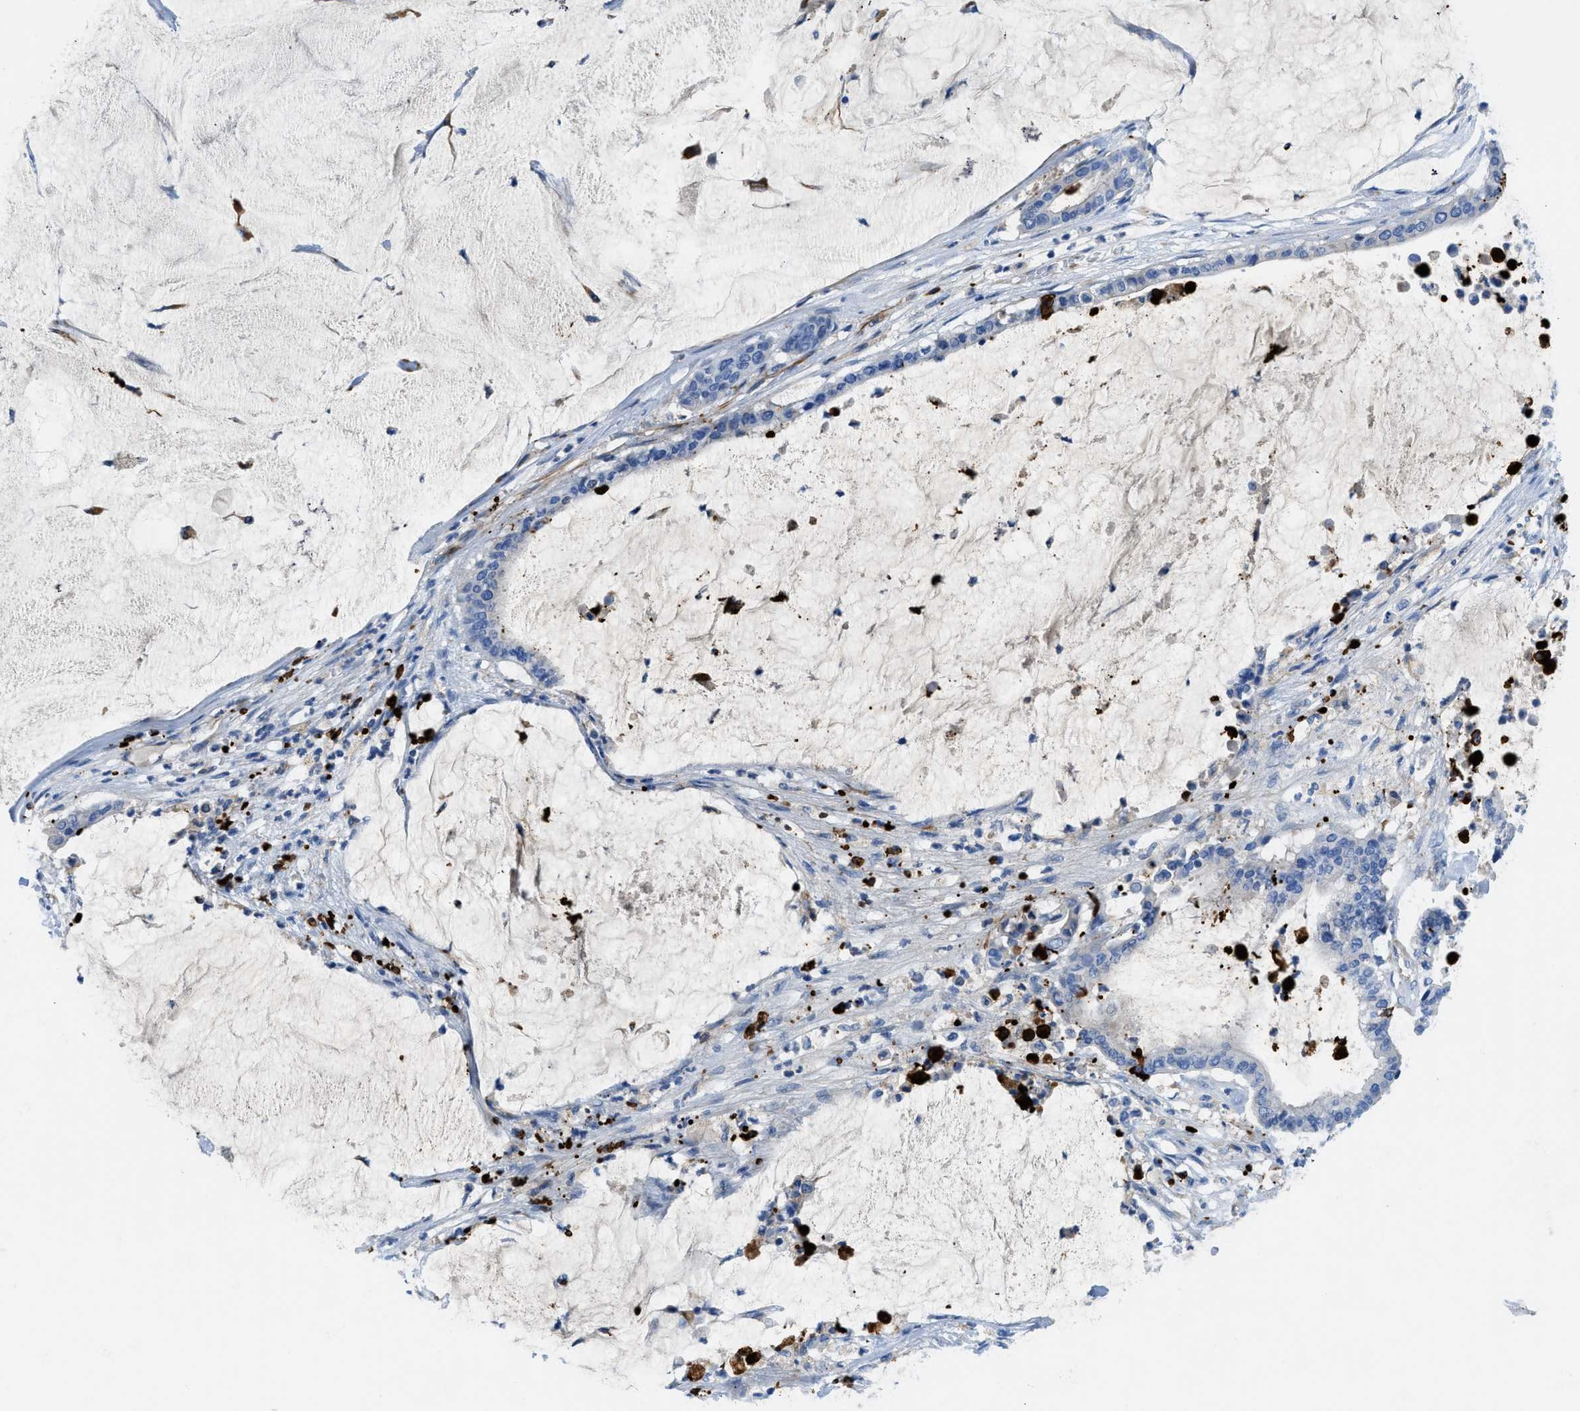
{"staining": {"intensity": "negative", "quantity": "none", "location": "none"}, "tissue": "pancreatic cancer", "cell_type": "Tumor cells", "image_type": "cancer", "snomed": [{"axis": "morphology", "description": "Adenocarcinoma, NOS"}, {"axis": "topography", "description": "Pancreas"}], "caption": "A micrograph of adenocarcinoma (pancreatic) stained for a protein shows no brown staining in tumor cells.", "gene": "XCR1", "patient": {"sex": "male", "age": 41}}